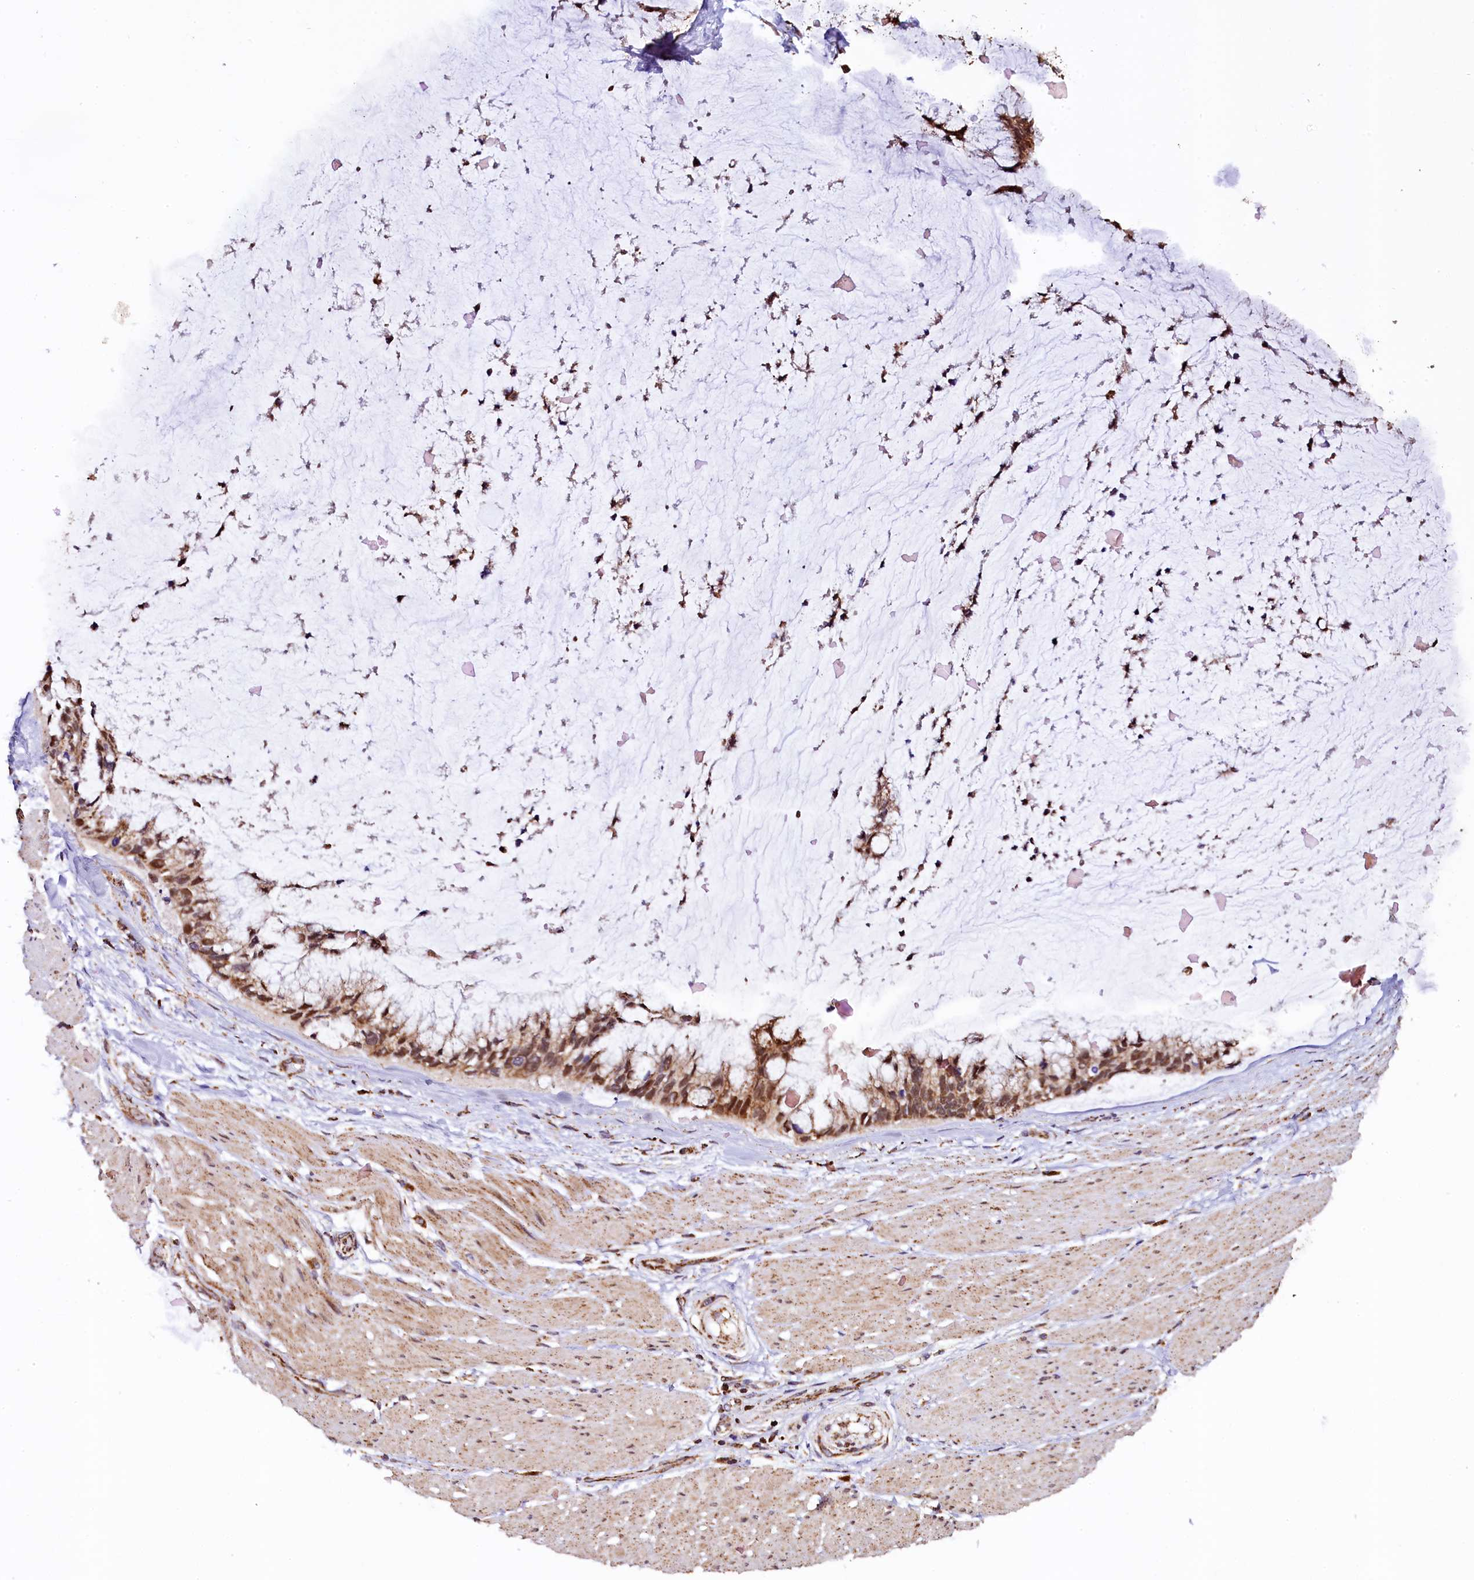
{"staining": {"intensity": "moderate", "quantity": ">75%", "location": "cytoplasmic/membranous"}, "tissue": "ovarian cancer", "cell_type": "Tumor cells", "image_type": "cancer", "snomed": [{"axis": "morphology", "description": "Cystadenocarcinoma, mucinous, NOS"}, {"axis": "topography", "description": "Ovary"}], "caption": "There is medium levels of moderate cytoplasmic/membranous positivity in tumor cells of mucinous cystadenocarcinoma (ovarian), as demonstrated by immunohistochemical staining (brown color).", "gene": "KLC2", "patient": {"sex": "female", "age": 39}}